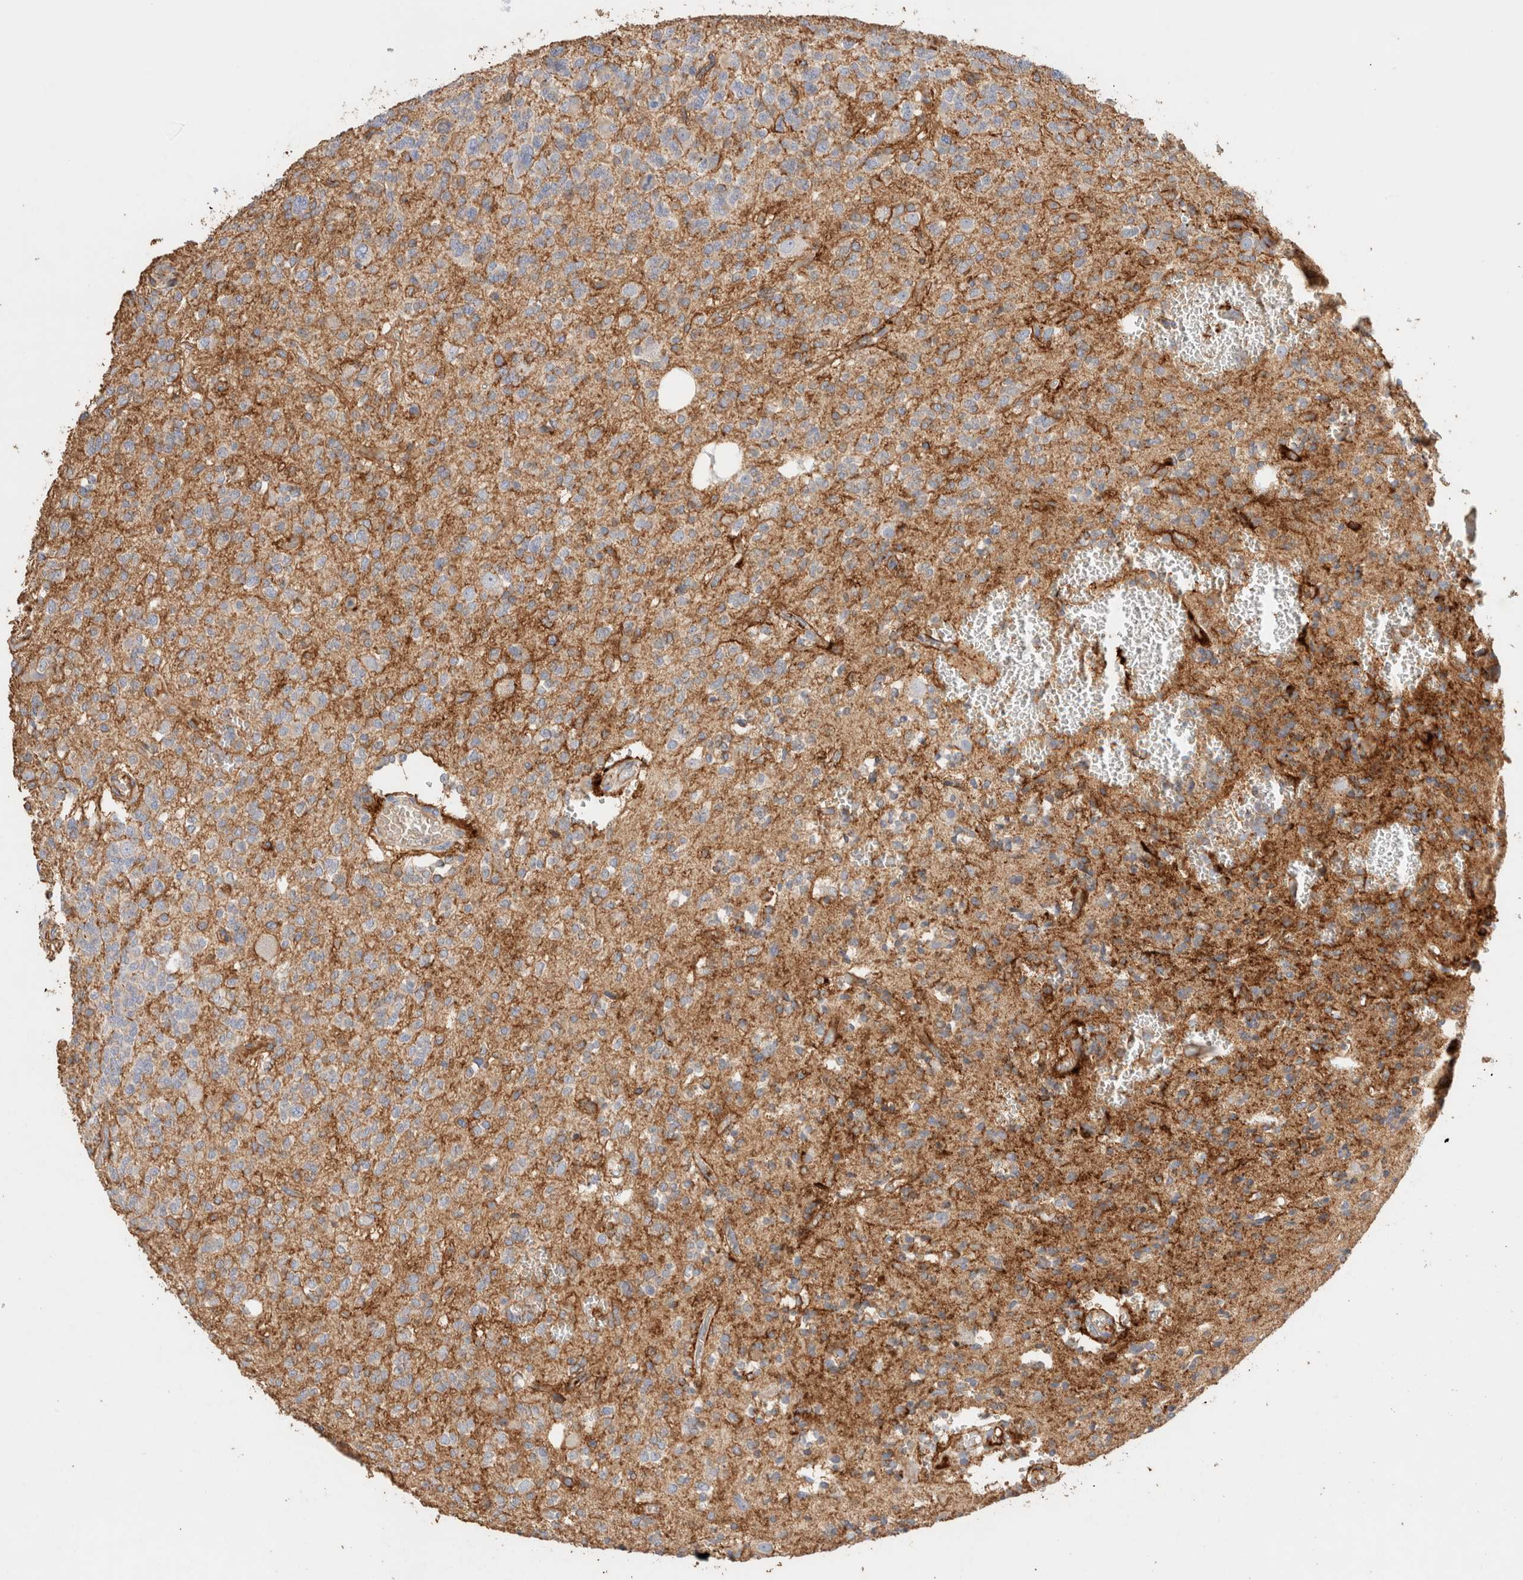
{"staining": {"intensity": "weak", "quantity": "25%-75%", "location": "cytoplasmic/membranous"}, "tissue": "glioma", "cell_type": "Tumor cells", "image_type": "cancer", "snomed": [{"axis": "morphology", "description": "Glioma, malignant, Low grade"}, {"axis": "topography", "description": "Brain"}], "caption": "Immunohistochemistry (IHC) (DAB (3,3'-diaminobenzidine)) staining of glioma exhibits weak cytoplasmic/membranous protein positivity in approximately 25%-75% of tumor cells.", "gene": "PROS1", "patient": {"sex": "male", "age": 38}}